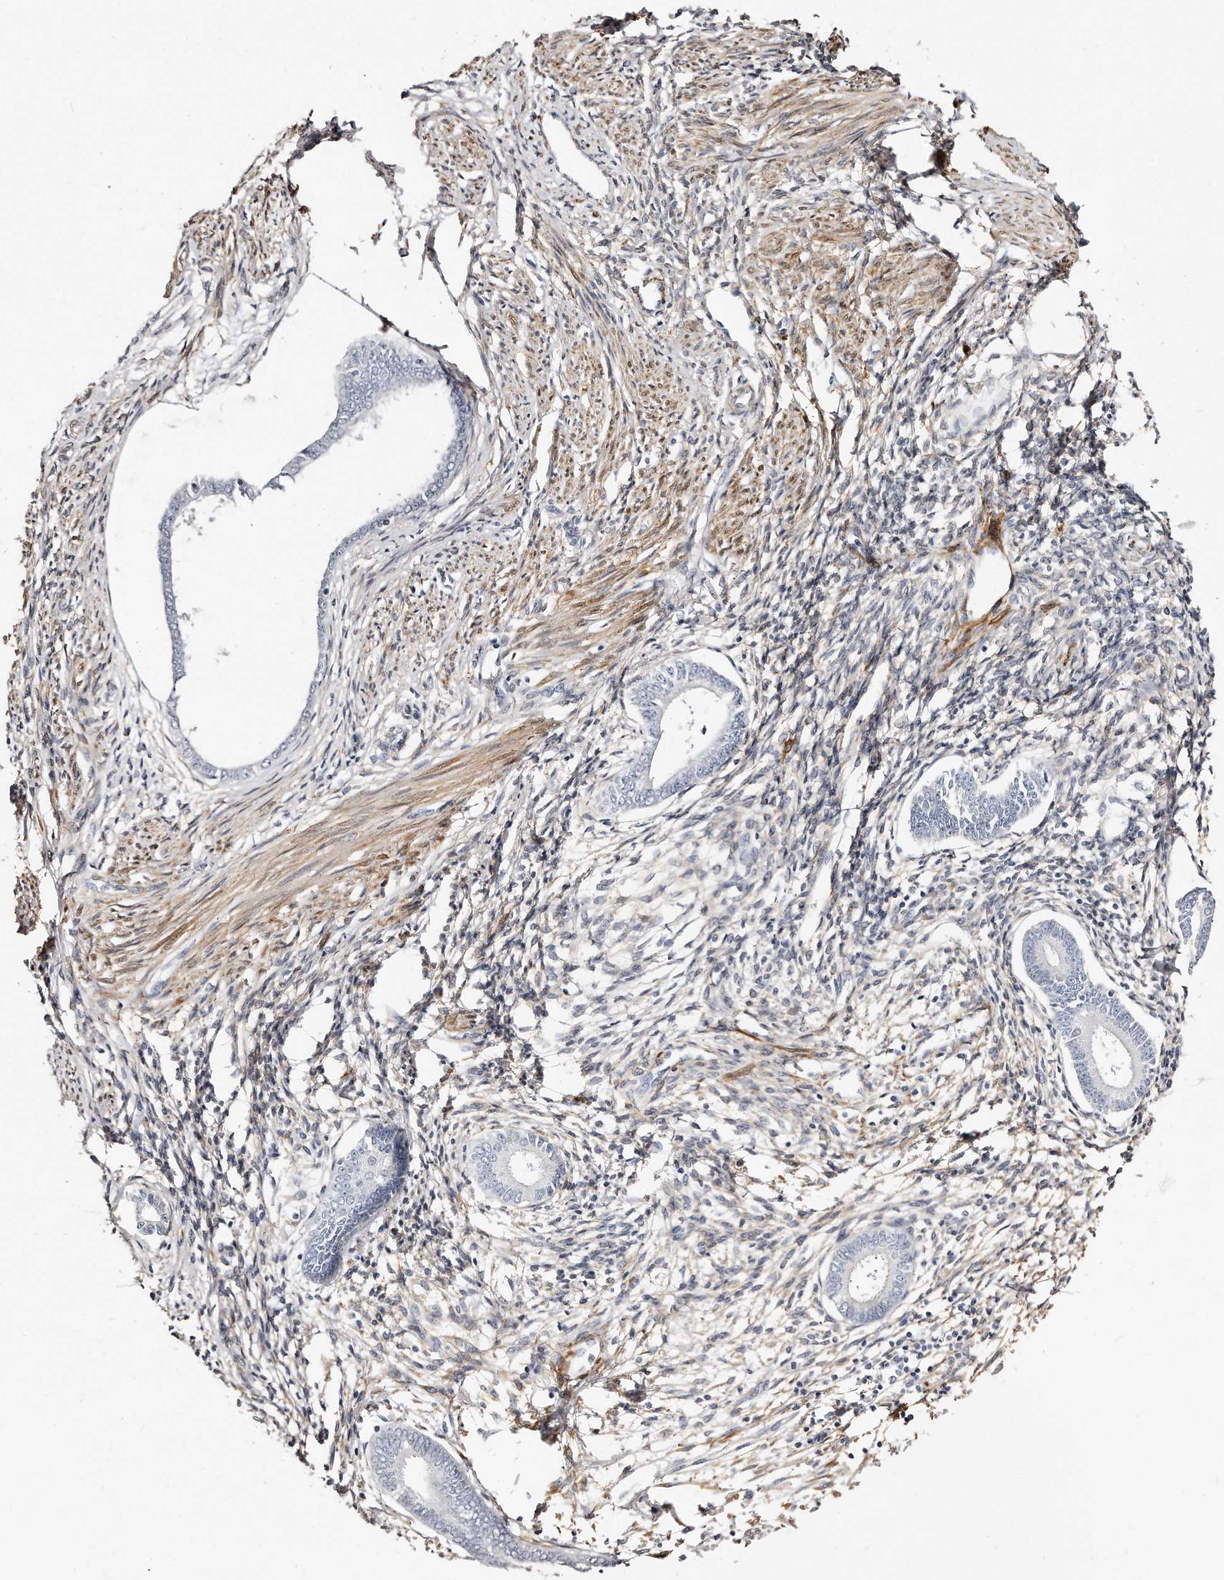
{"staining": {"intensity": "strong", "quantity": "<25%", "location": "cytoplasmic/membranous"}, "tissue": "endometrium", "cell_type": "Cells in endometrial stroma", "image_type": "normal", "snomed": [{"axis": "morphology", "description": "Normal tissue, NOS"}, {"axis": "topography", "description": "Endometrium"}], "caption": "An image of endometrium stained for a protein reveals strong cytoplasmic/membranous brown staining in cells in endometrial stroma. (brown staining indicates protein expression, while blue staining denotes nuclei).", "gene": "LMOD1", "patient": {"sex": "female", "age": 56}}